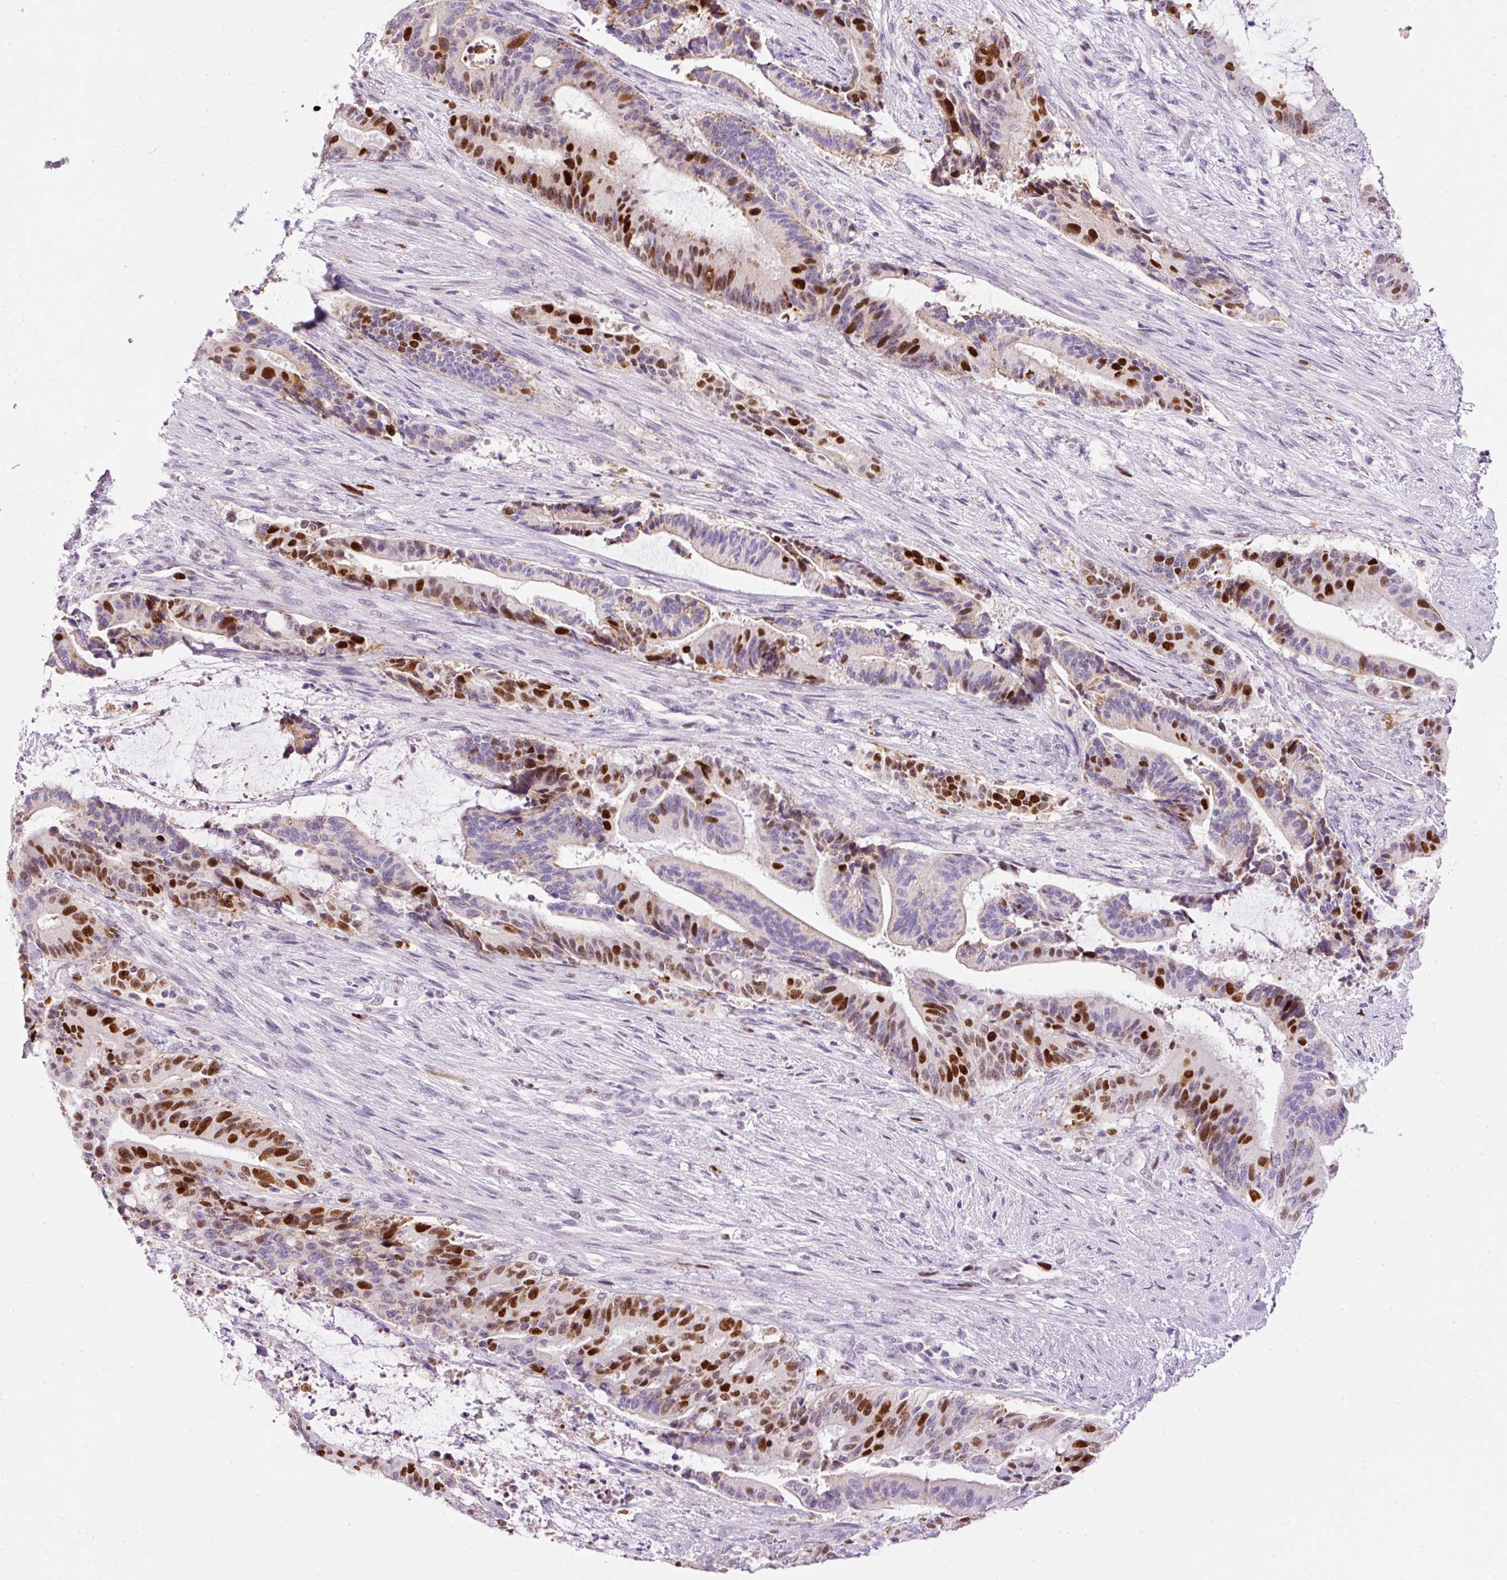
{"staining": {"intensity": "strong", "quantity": "25%-75%", "location": "nuclear"}, "tissue": "liver cancer", "cell_type": "Tumor cells", "image_type": "cancer", "snomed": [{"axis": "morphology", "description": "Normal tissue, NOS"}, {"axis": "morphology", "description": "Cholangiocarcinoma"}, {"axis": "topography", "description": "Liver"}, {"axis": "topography", "description": "Peripheral nerve tissue"}], "caption": "Immunohistochemistry (IHC) of cholangiocarcinoma (liver) demonstrates high levels of strong nuclear staining in about 25%-75% of tumor cells.", "gene": "KPNA2", "patient": {"sex": "female", "age": 73}}